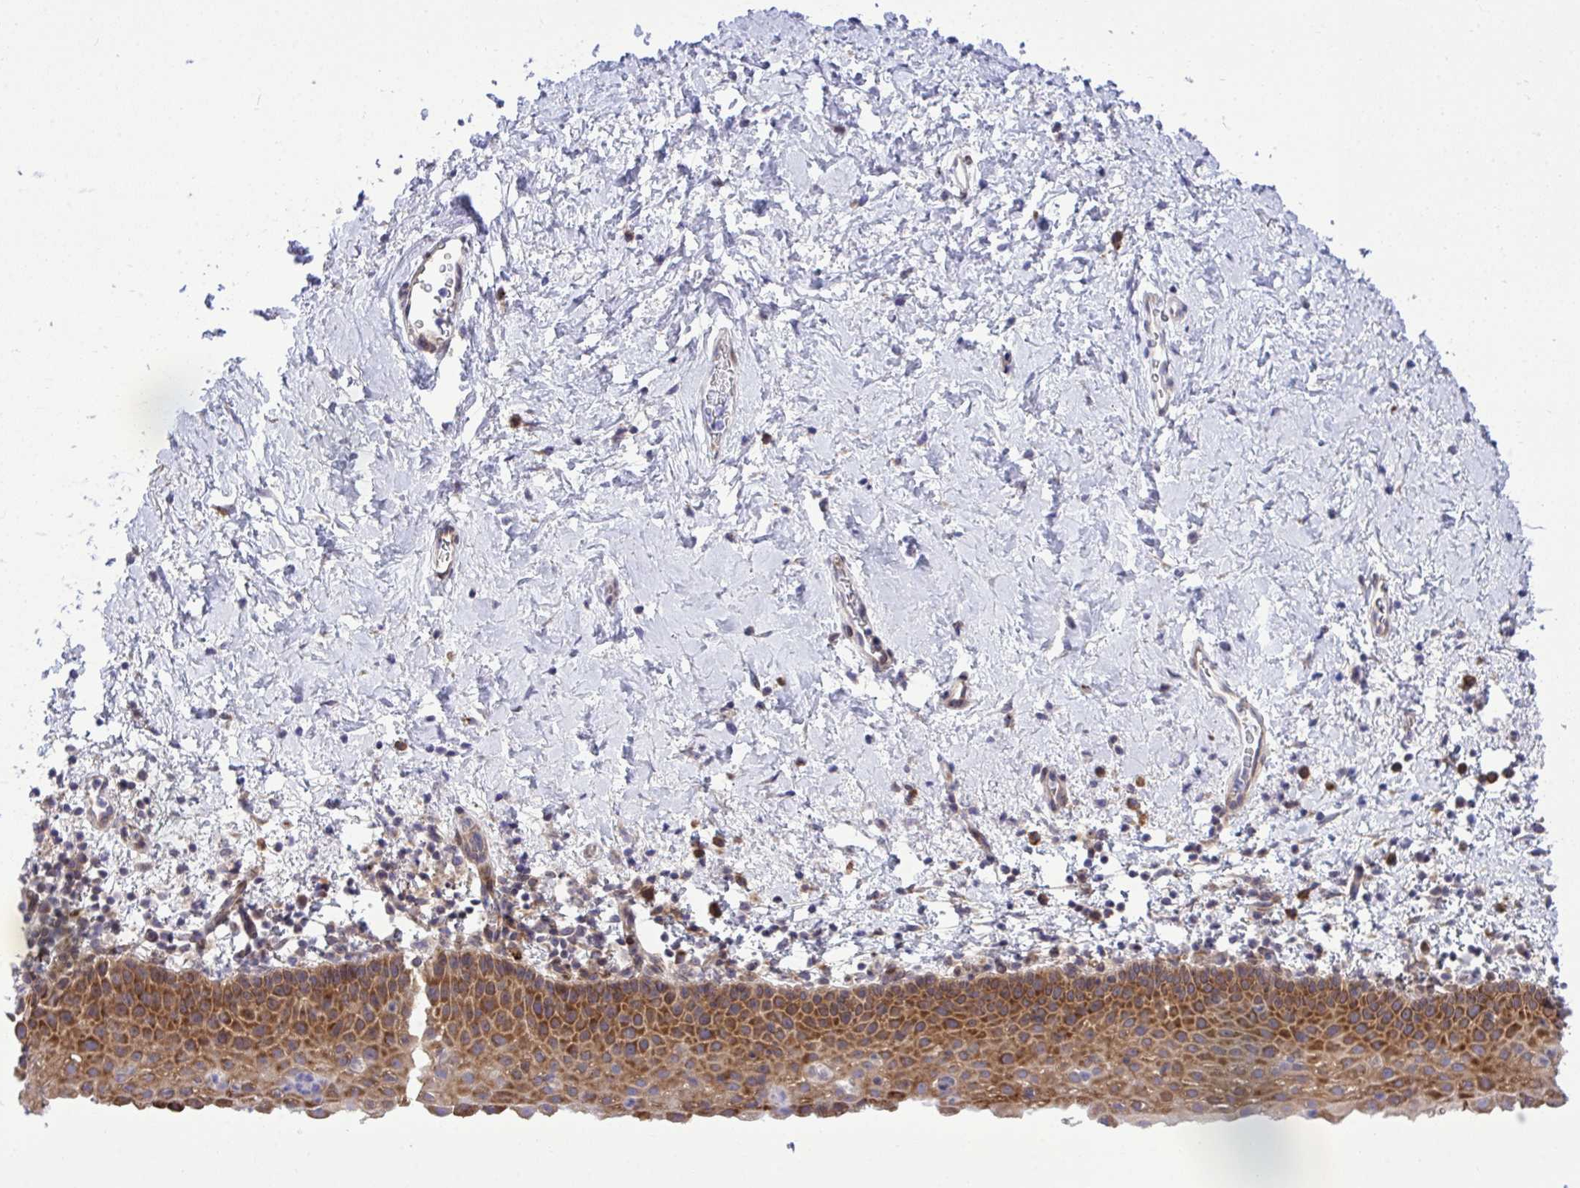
{"staining": {"intensity": "strong", "quantity": "25%-75%", "location": "cytoplasmic/membranous,nuclear"}, "tissue": "vagina", "cell_type": "Squamous epithelial cells", "image_type": "normal", "snomed": [{"axis": "morphology", "description": "Normal tissue, NOS"}, {"axis": "topography", "description": "Vagina"}], "caption": "The immunohistochemical stain shows strong cytoplasmic/membranous,nuclear staining in squamous epithelial cells of unremarkable vagina.", "gene": "RPS15", "patient": {"sex": "female", "age": 61}}